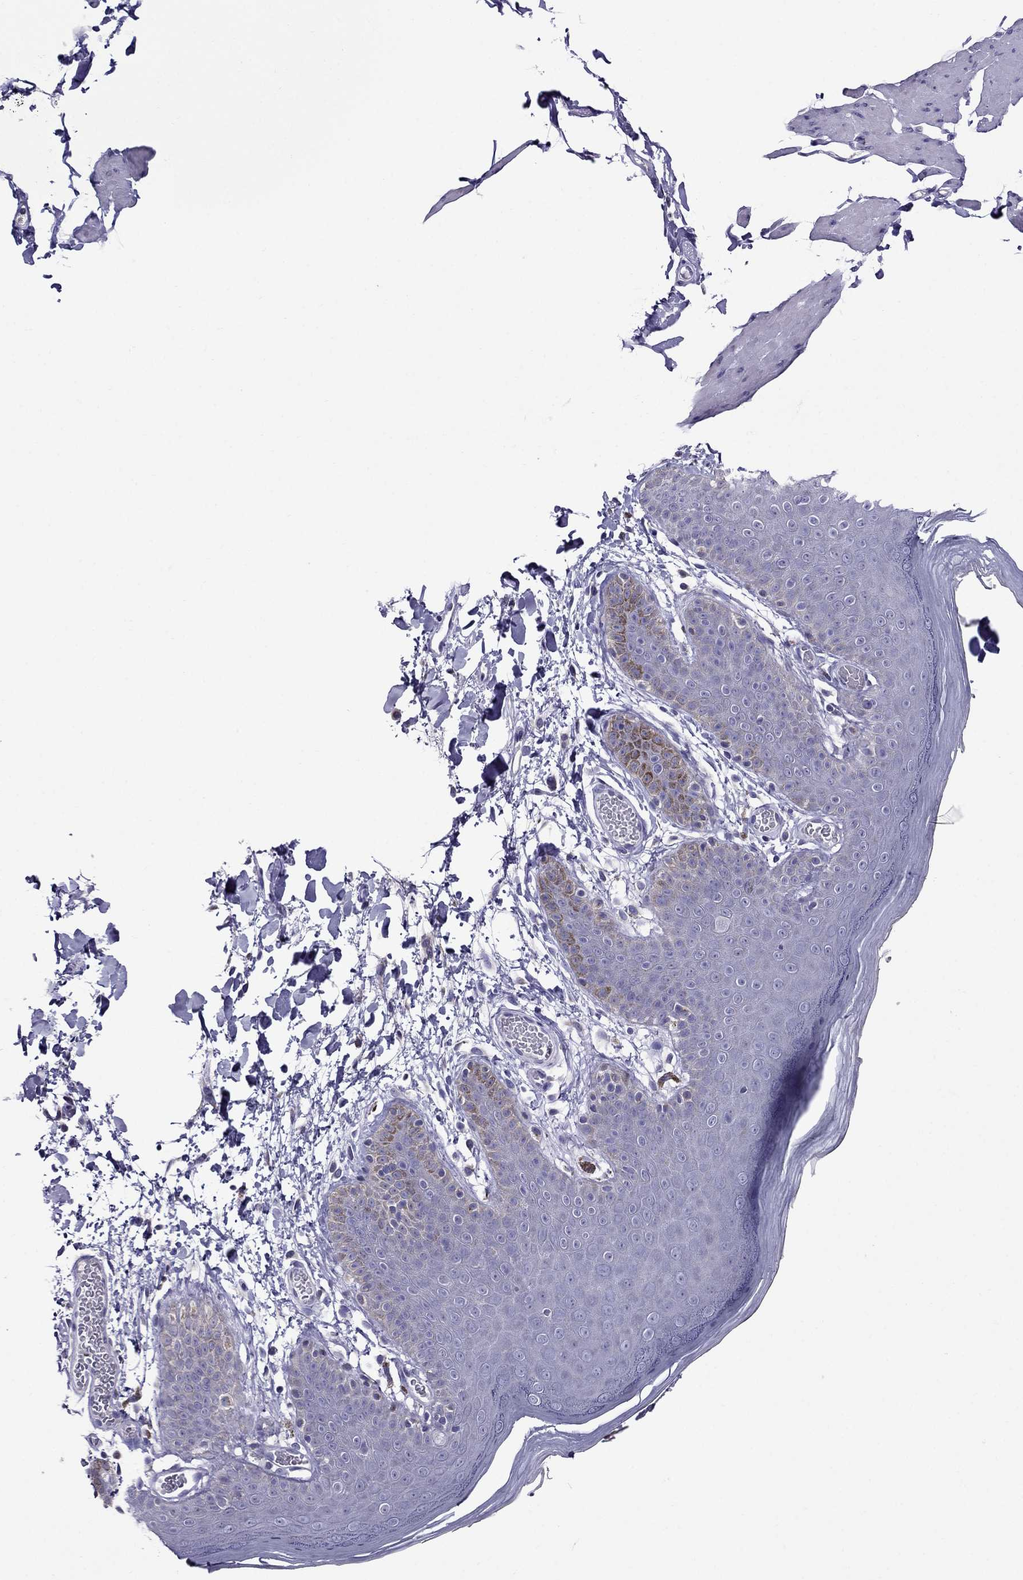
{"staining": {"intensity": "negative", "quantity": "none", "location": "none"}, "tissue": "skin", "cell_type": "Epidermal cells", "image_type": "normal", "snomed": [{"axis": "morphology", "description": "Normal tissue, NOS"}, {"axis": "topography", "description": "Anal"}], "caption": "Immunohistochemistry micrograph of benign skin stained for a protein (brown), which demonstrates no expression in epidermal cells.", "gene": "OXCT2", "patient": {"sex": "male", "age": 53}}